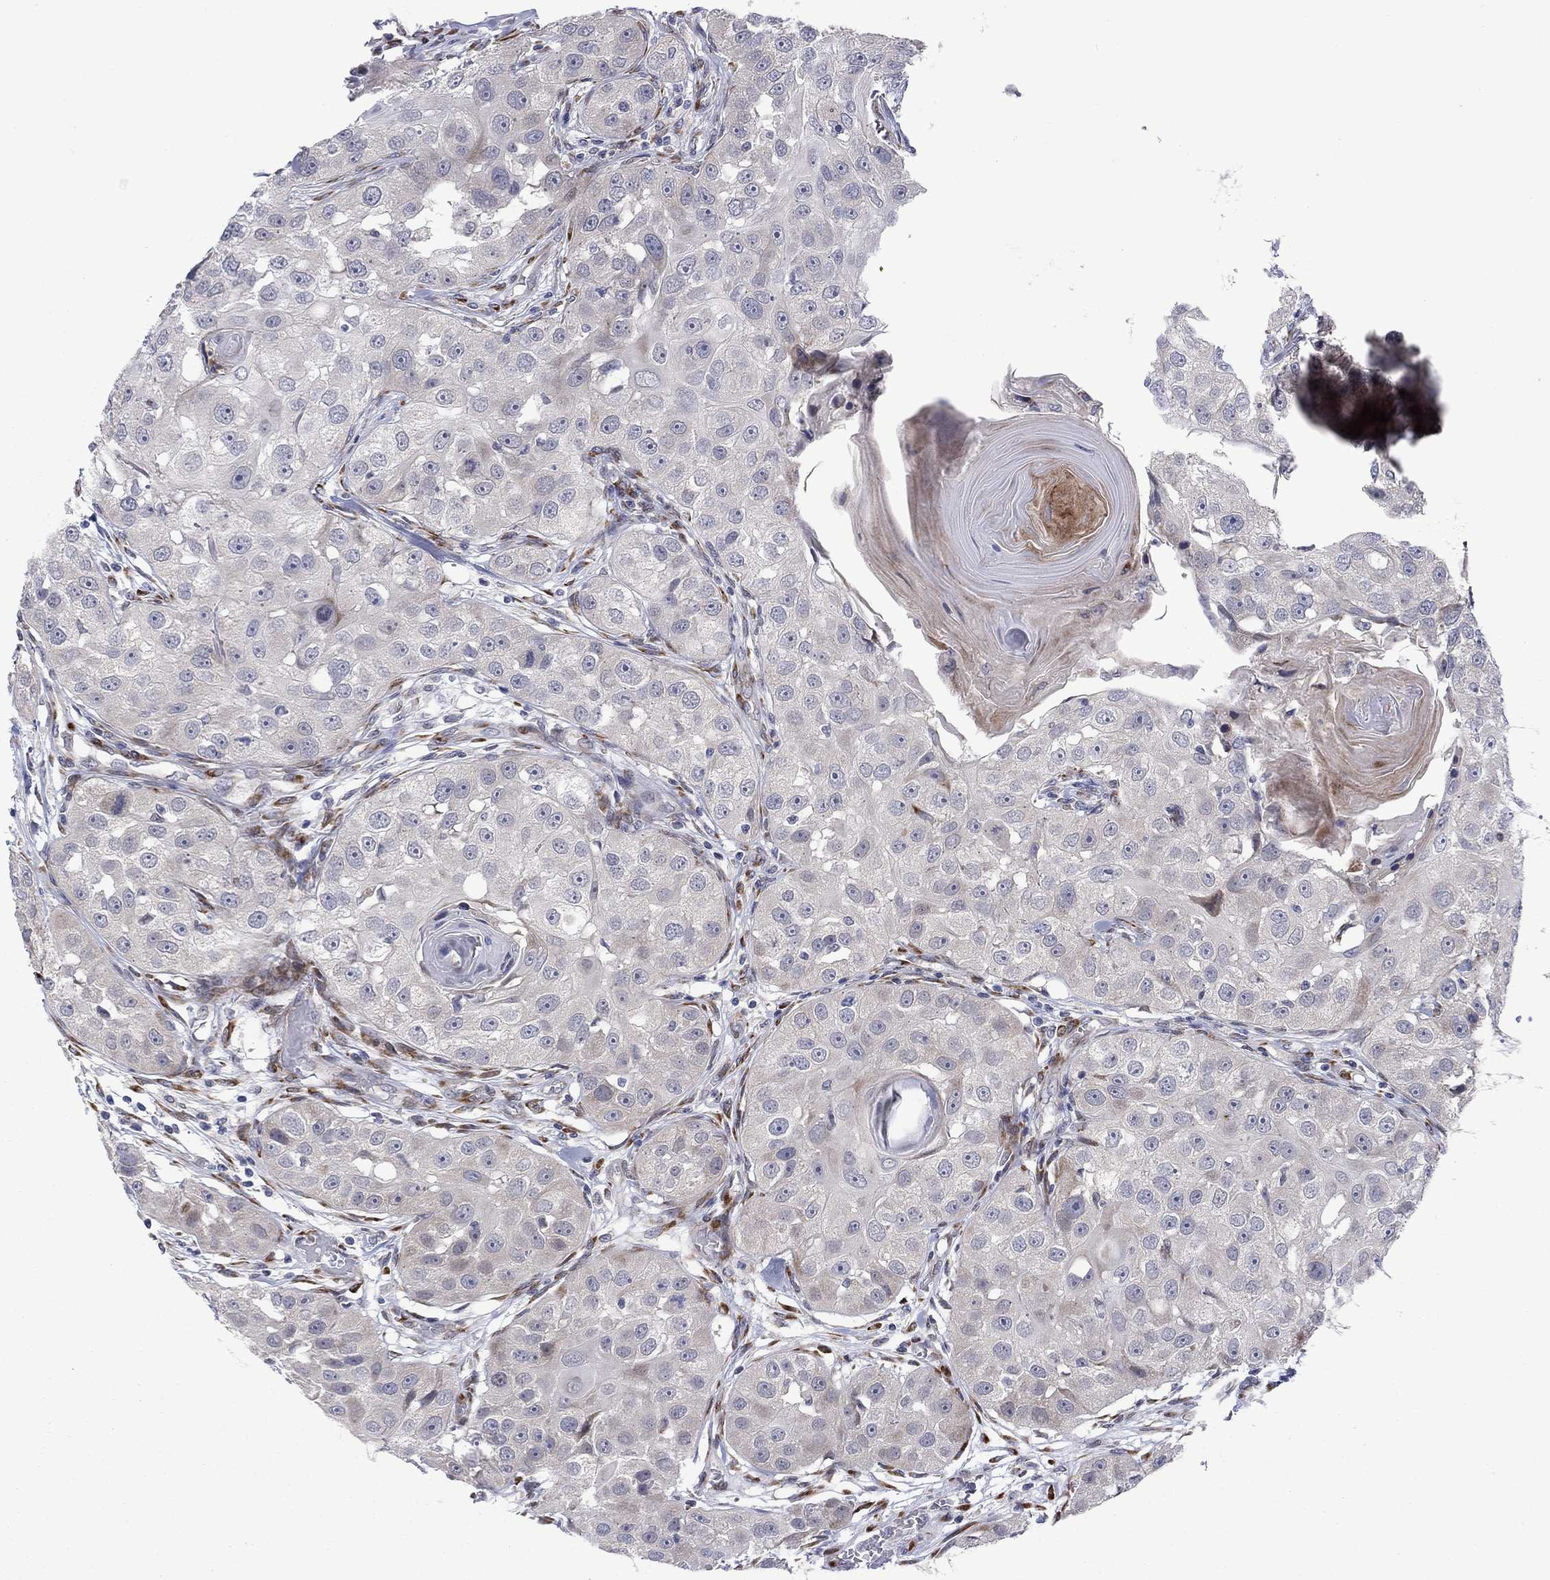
{"staining": {"intensity": "negative", "quantity": "none", "location": "none"}, "tissue": "head and neck cancer", "cell_type": "Tumor cells", "image_type": "cancer", "snomed": [{"axis": "morphology", "description": "Normal tissue, NOS"}, {"axis": "morphology", "description": "Squamous cell carcinoma, NOS"}, {"axis": "topography", "description": "Skeletal muscle"}, {"axis": "topography", "description": "Head-Neck"}], "caption": "Immunohistochemical staining of human head and neck cancer demonstrates no significant staining in tumor cells.", "gene": "TTC21B", "patient": {"sex": "male", "age": 51}}